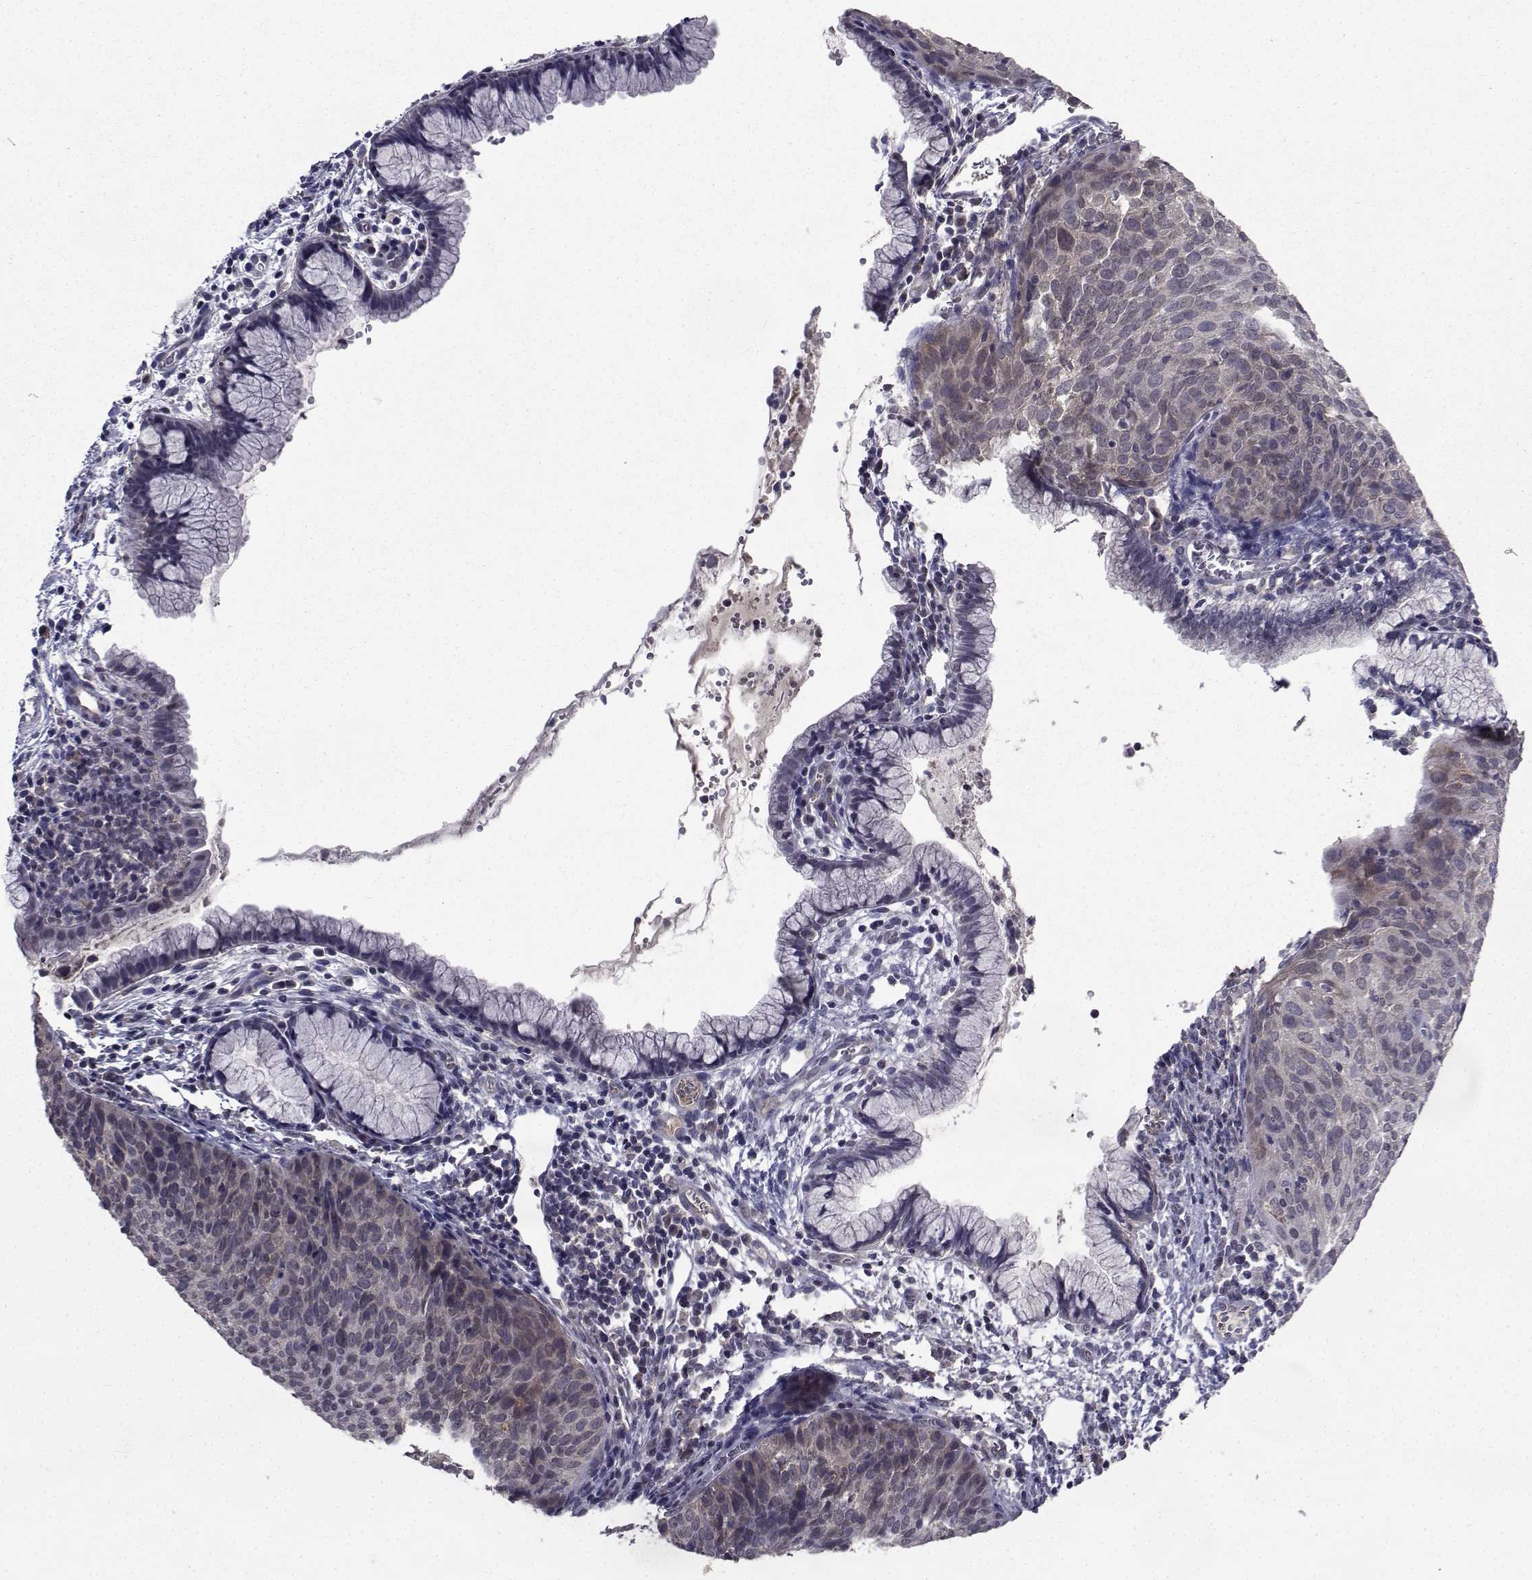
{"staining": {"intensity": "weak", "quantity": "25%-75%", "location": "cytoplasmic/membranous"}, "tissue": "cervical cancer", "cell_type": "Tumor cells", "image_type": "cancer", "snomed": [{"axis": "morphology", "description": "Squamous cell carcinoma, NOS"}, {"axis": "topography", "description": "Cervix"}], "caption": "Immunohistochemistry (IHC) (DAB) staining of human cervical squamous cell carcinoma displays weak cytoplasmic/membranous protein positivity in about 25%-75% of tumor cells.", "gene": "CYP2S1", "patient": {"sex": "female", "age": 39}}